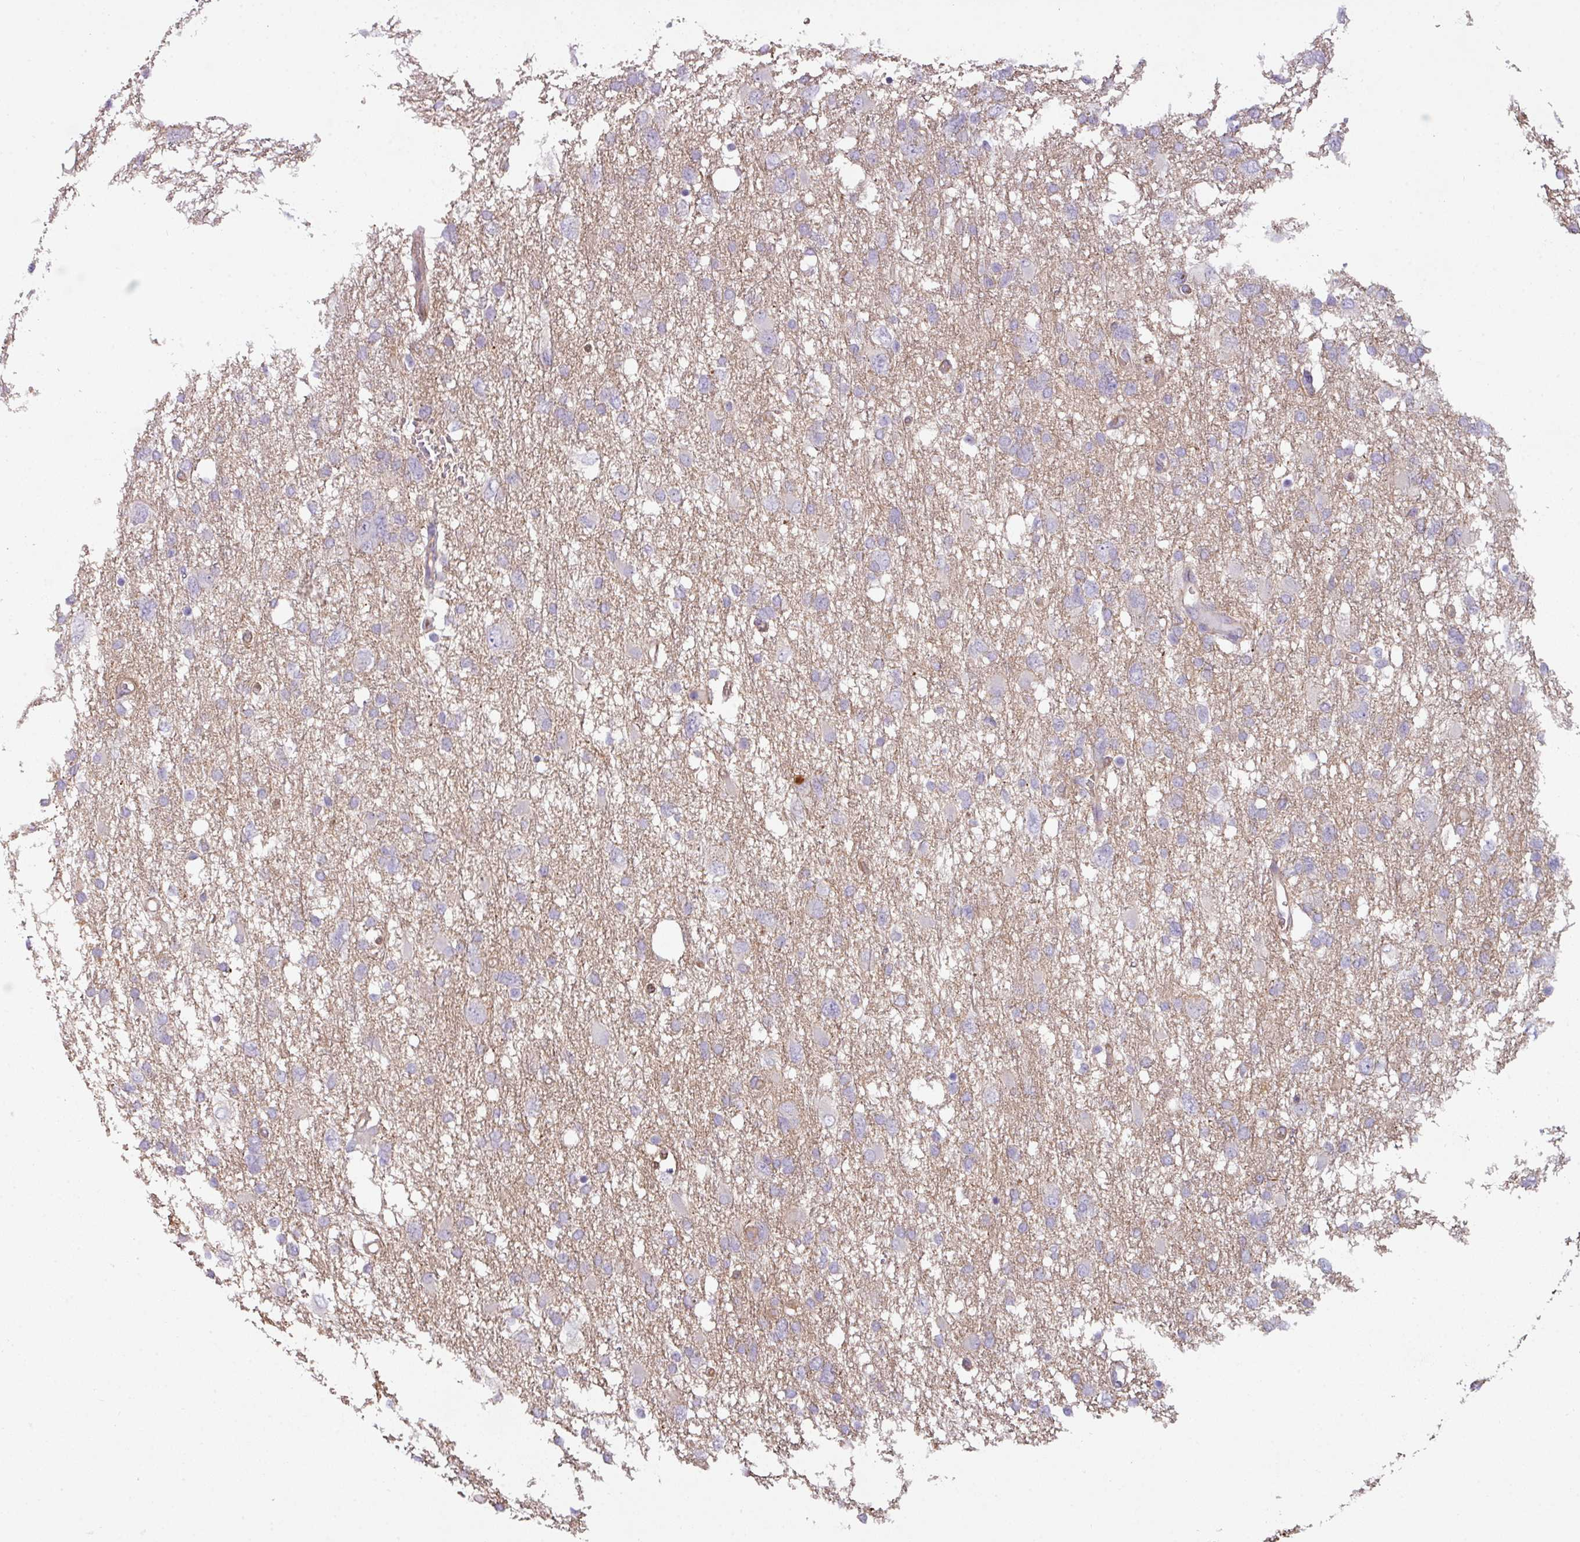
{"staining": {"intensity": "negative", "quantity": "none", "location": "none"}, "tissue": "glioma", "cell_type": "Tumor cells", "image_type": "cancer", "snomed": [{"axis": "morphology", "description": "Glioma, malignant, High grade"}, {"axis": "topography", "description": "Brain"}], "caption": "The image exhibits no staining of tumor cells in glioma. (Immunohistochemistry (ihc), brightfield microscopy, high magnification).", "gene": "BUD23", "patient": {"sex": "male", "age": 61}}